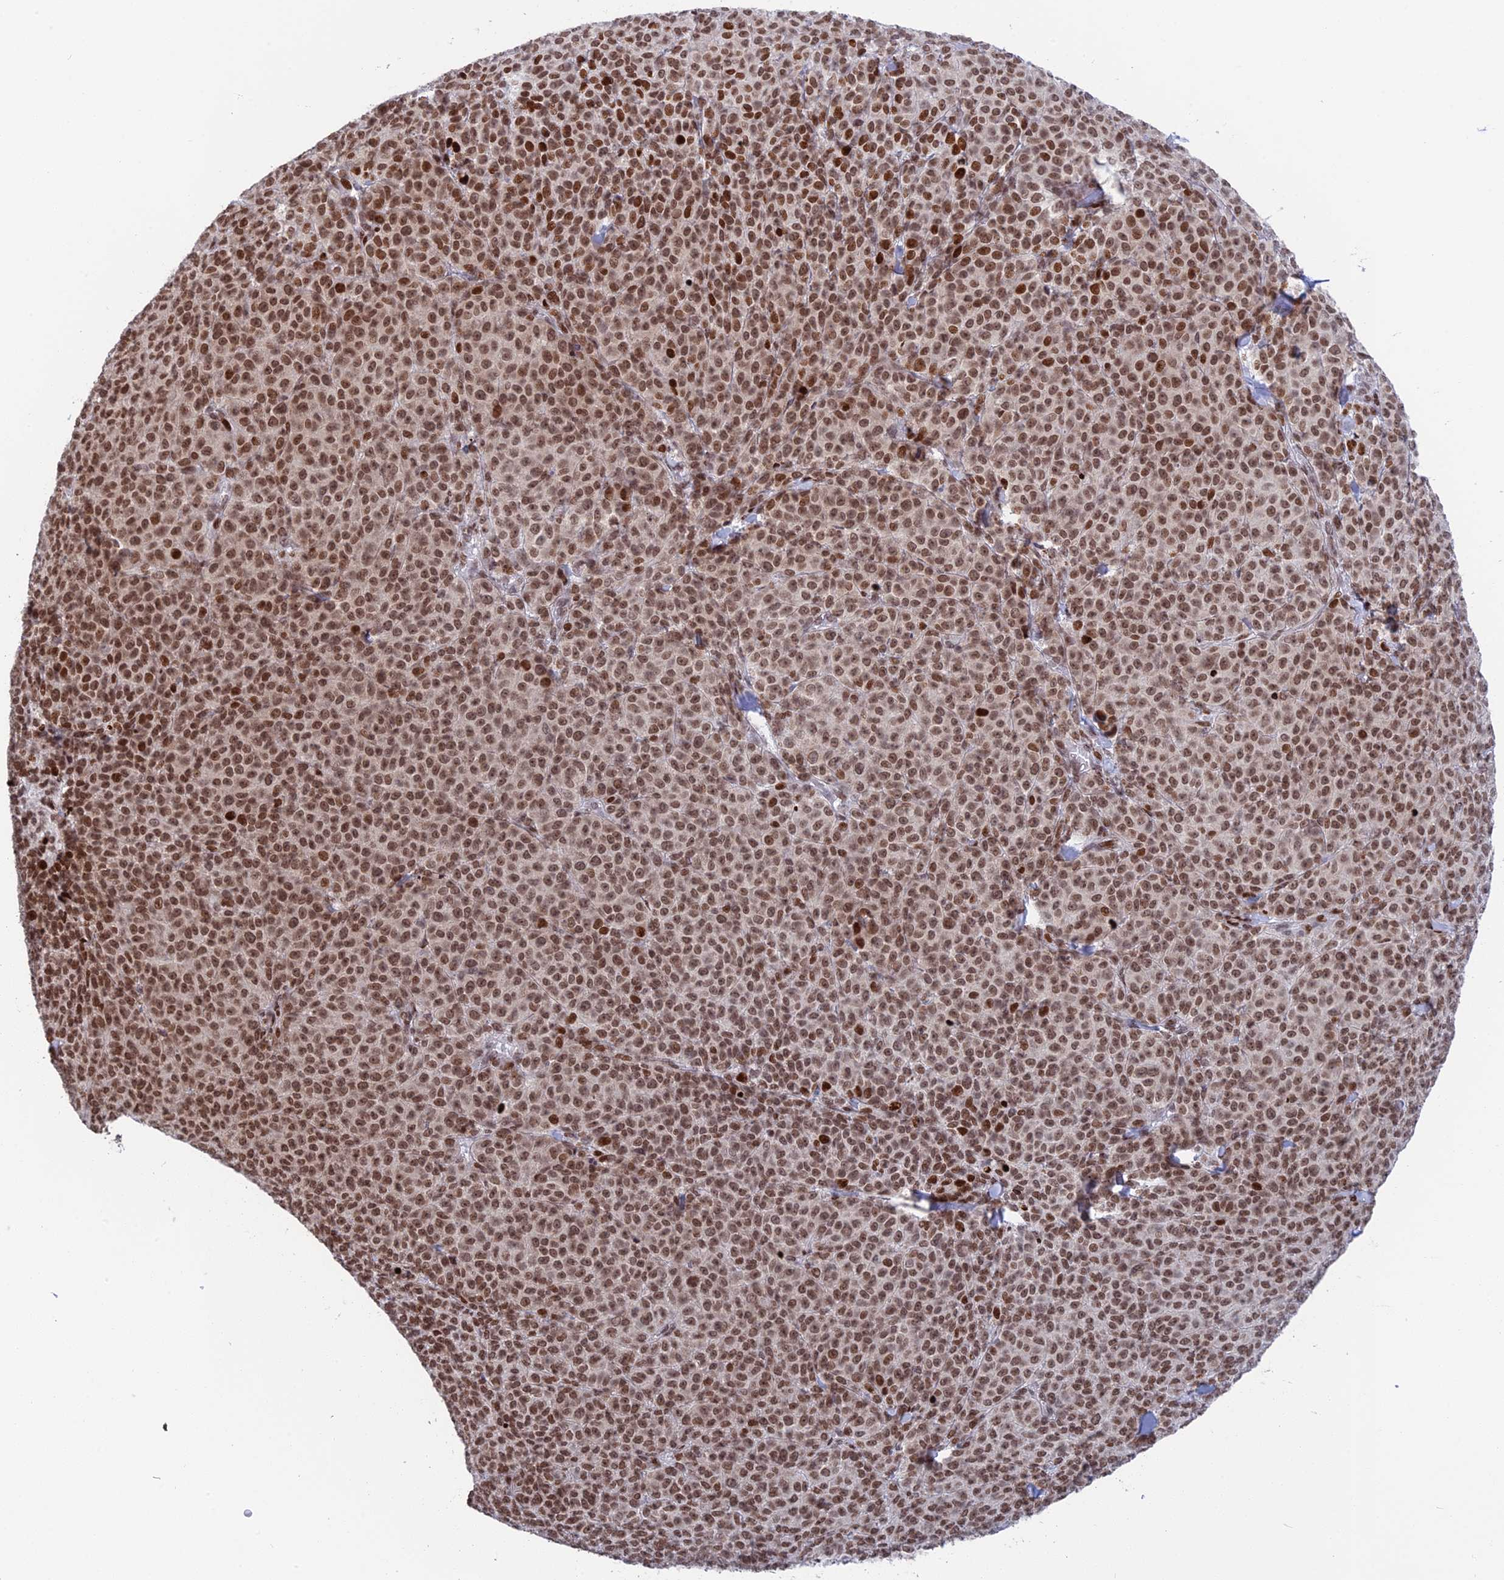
{"staining": {"intensity": "moderate", "quantity": ">75%", "location": "nuclear"}, "tissue": "melanoma", "cell_type": "Tumor cells", "image_type": "cancer", "snomed": [{"axis": "morphology", "description": "Normal tissue, NOS"}, {"axis": "morphology", "description": "Malignant melanoma, NOS"}, {"axis": "topography", "description": "Skin"}], "caption": "Brown immunohistochemical staining in human malignant melanoma demonstrates moderate nuclear staining in about >75% of tumor cells. The staining was performed using DAB to visualize the protein expression in brown, while the nuclei were stained in blue with hematoxylin (Magnification: 20x).", "gene": "RPAP1", "patient": {"sex": "female", "age": 34}}